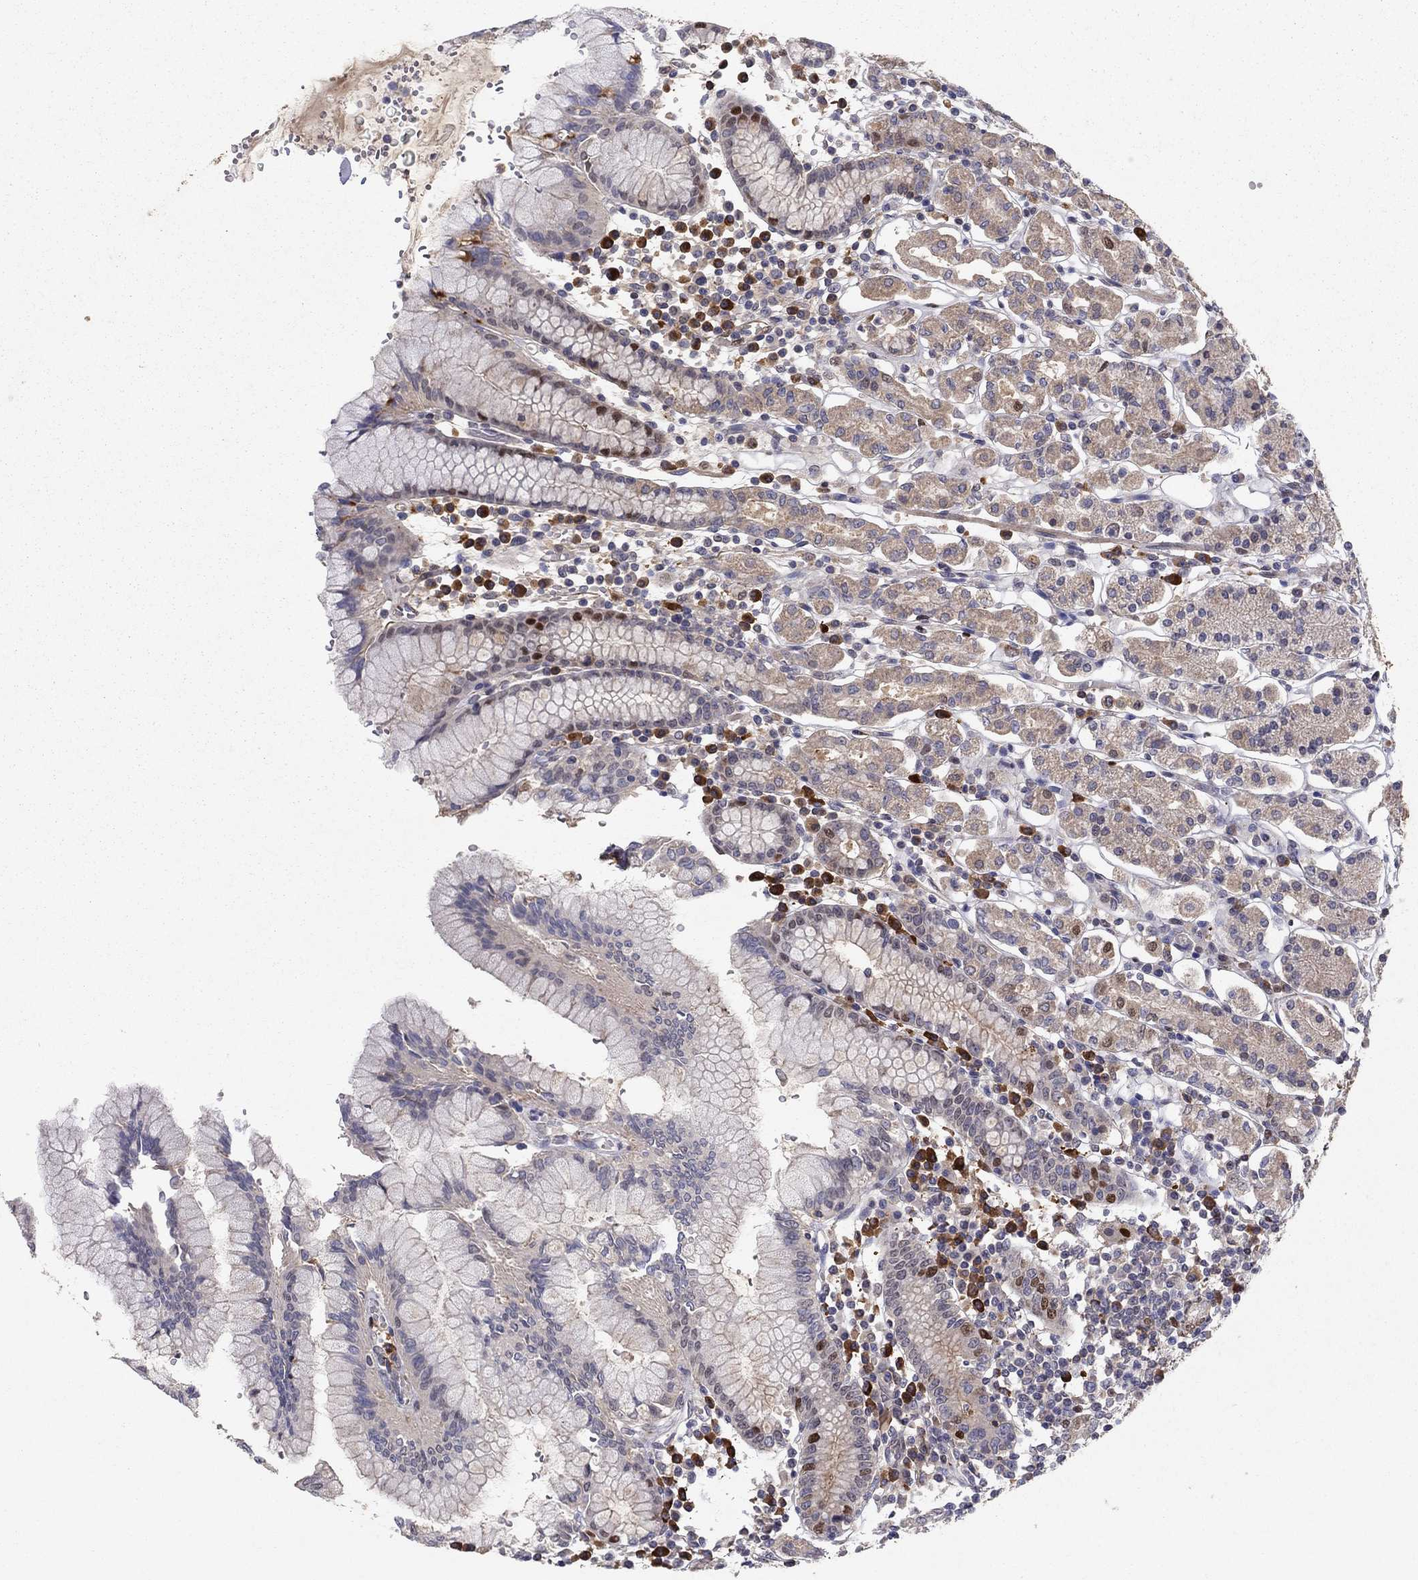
{"staining": {"intensity": "weak", "quantity": "<25%", "location": "cytoplasmic/membranous"}, "tissue": "stomach", "cell_type": "Glandular cells", "image_type": "normal", "snomed": [{"axis": "morphology", "description": "Normal tissue, NOS"}, {"axis": "topography", "description": "Stomach, upper"}, {"axis": "topography", "description": "Stomach"}], "caption": "There is no significant expression in glandular cells of stomach. (DAB immunohistochemistry with hematoxylin counter stain).", "gene": "CRTC1", "patient": {"sex": "male", "age": 62}}